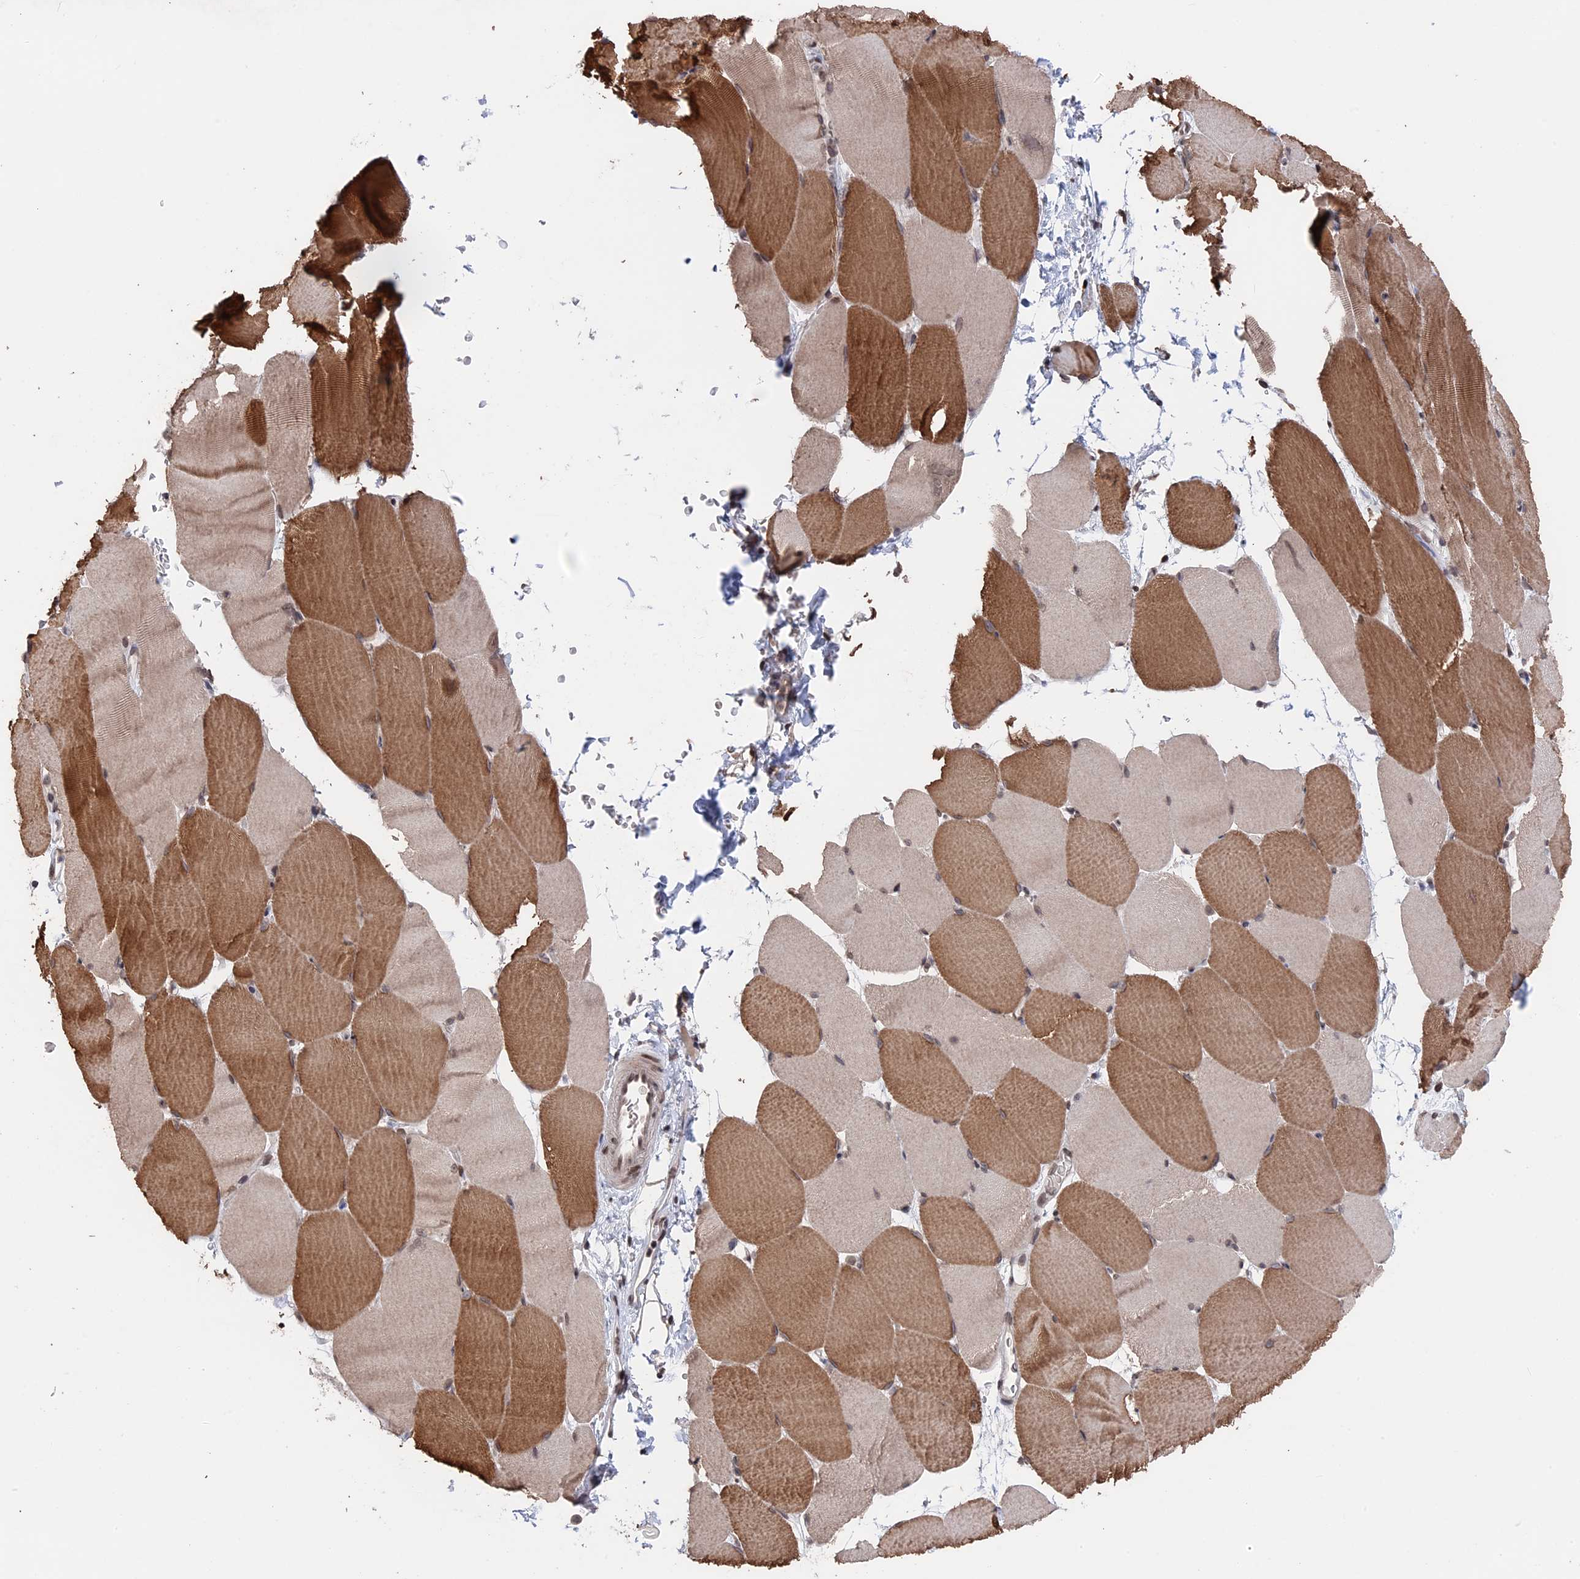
{"staining": {"intensity": "moderate", "quantity": ">75%", "location": "cytoplasmic/membranous"}, "tissue": "skeletal muscle", "cell_type": "Myocytes", "image_type": "normal", "snomed": [{"axis": "morphology", "description": "Normal tissue, NOS"}, {"axis": "topography", "description": "Skeletal muscle"}, {"axis": "topography", "description": "Parathyroid gland"}], "caption": "A medium amount of moderate cytoplasmic/membranous staining is identified in about >75% of myocytes in benign skeletal muscle.", "gene": "NR2C2AP", "patient": {"sex": "female", "age": 37}}